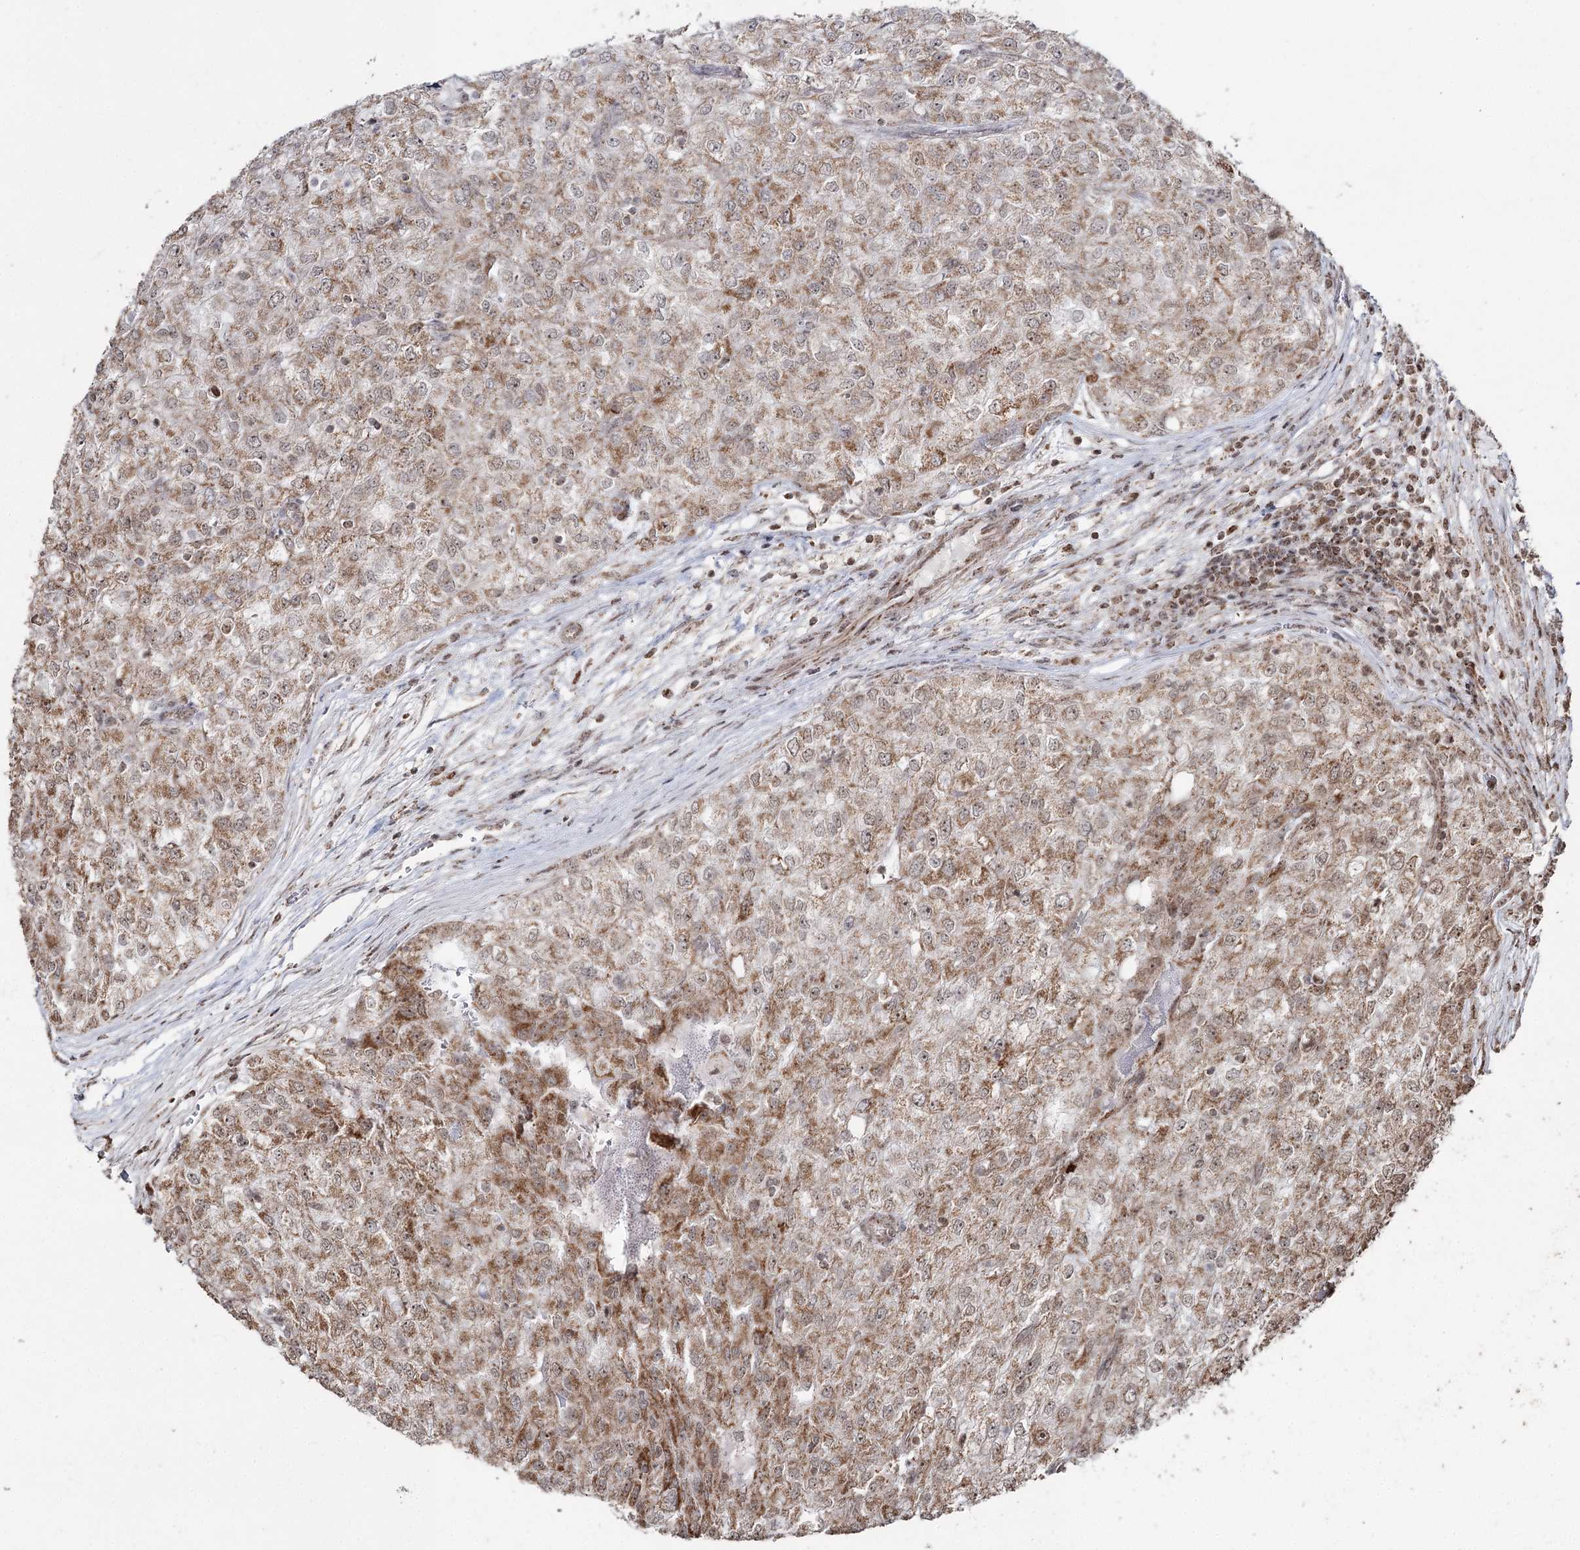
{"staining": {"intensity": "moderate", "quantity": "25%-75%", "location": "cytoplasmic/membranous"}, "tissue": "renal cancer", "cell_type": "Tumor cells", "image_type": "cancer", "snomed": [{"axis": "morphology", "description": "Adenocarcinoma, NOS"}, {"axis": "topography", "description": "Kidney"}], "caption": "Immunohistochemistry (DAB) staining of human renal cancer exhibits moderate cytoplasmic/membranous protein expression in about 25%-75% of tumor cells.", "gene": "PDHX", "patient": {"sex": "female", "age": 54}}